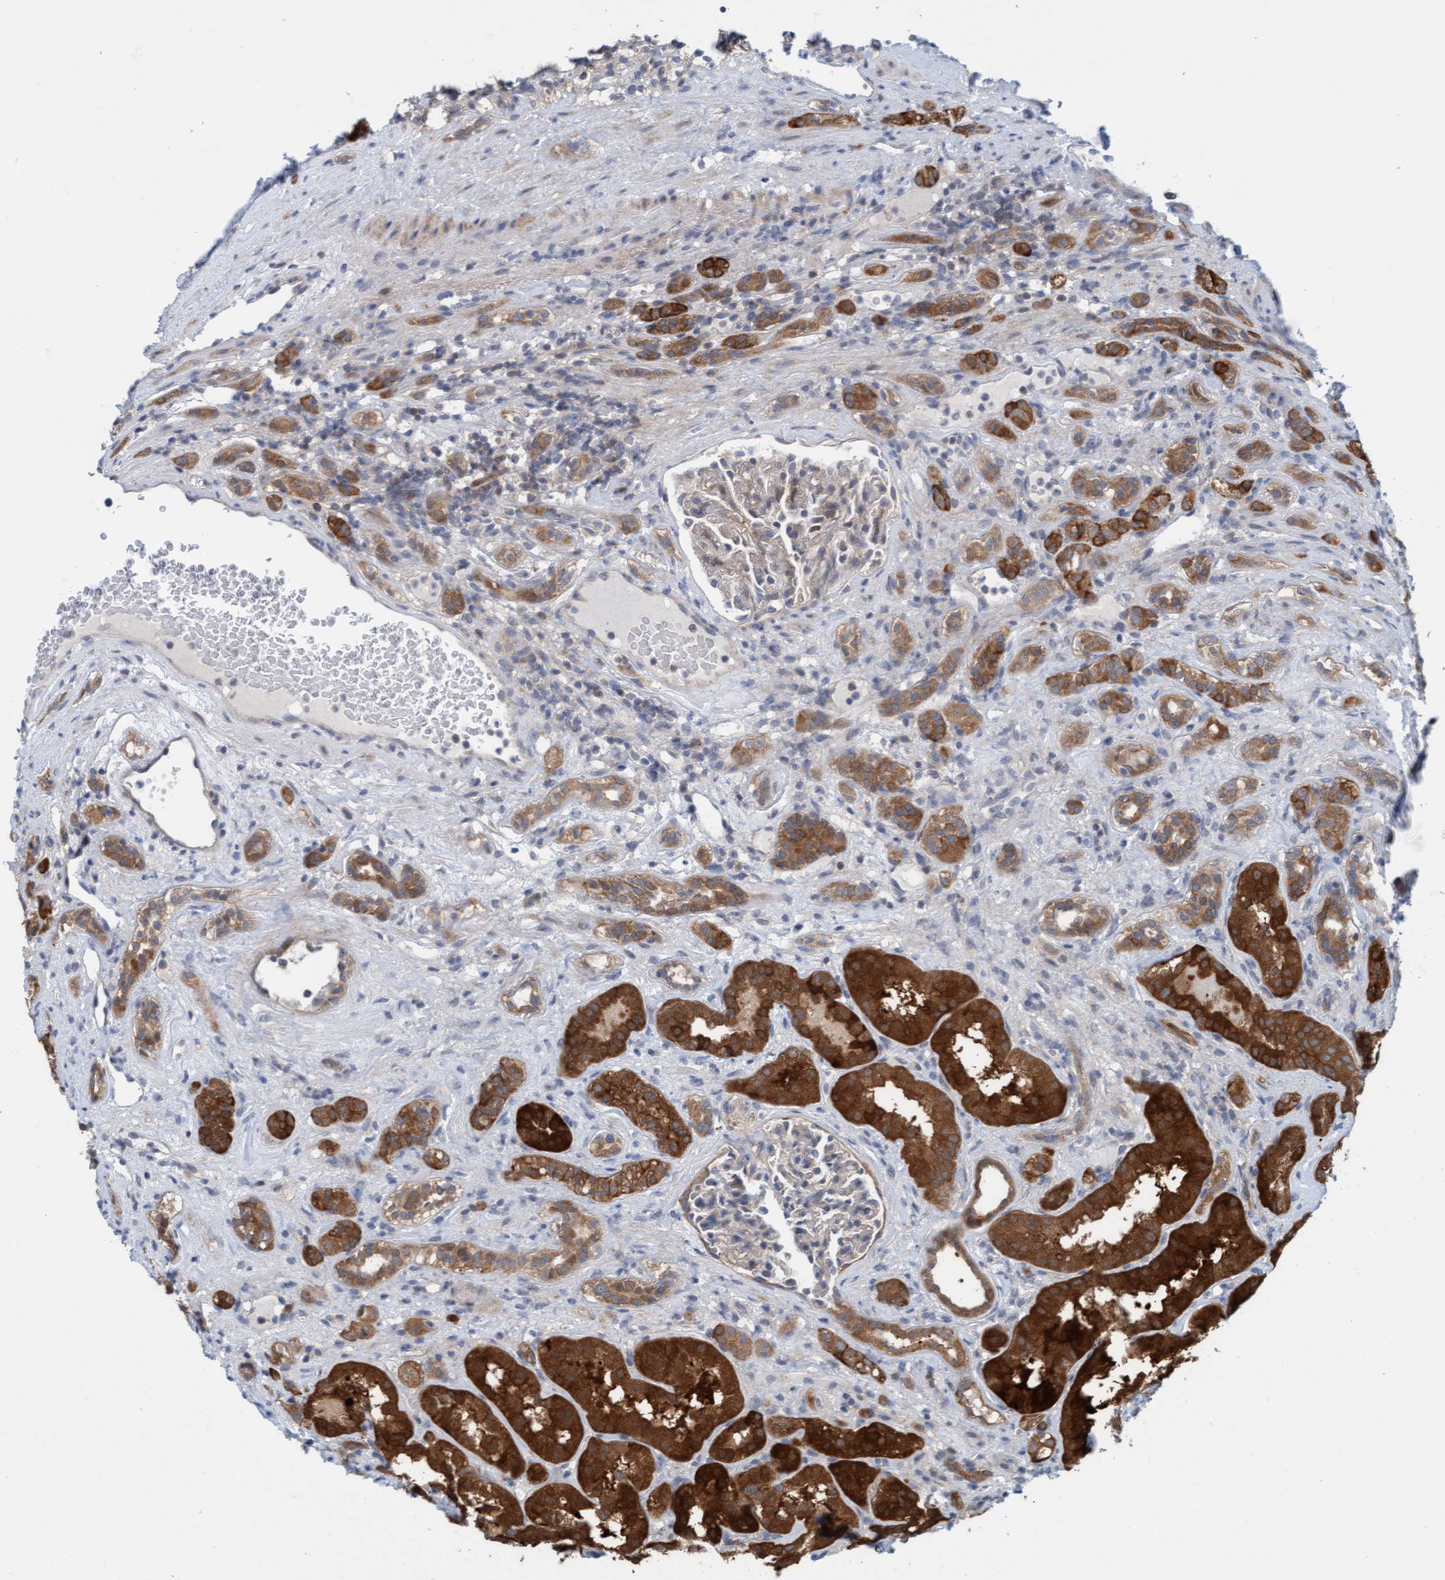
{"staining": {"intensity": "strong", "quantity": ">75%", "location": "cytoplasmic/membranous"}, "tissue": "renal cancer", "cell_type": "Tumor cells", "image_type": "cancer", "snomed": [{"axis": "morphology", "description": "Normal tissue, NOS"}, {"axis": "morphology", "description": "Adenocarcinoma, NOS"}, {"axis": "topography", "description": "Kidney"}], "caption": "An immunohistochemistry (IHC) histopathology image of tumor tissue is shown. Protein staining in brown shows strong cytoplasmic/membranous positivity in renal adenocarcinoma within tumor cells.", "gene": "KLHL25", "patient": {"sex": "female", "age": 72}}